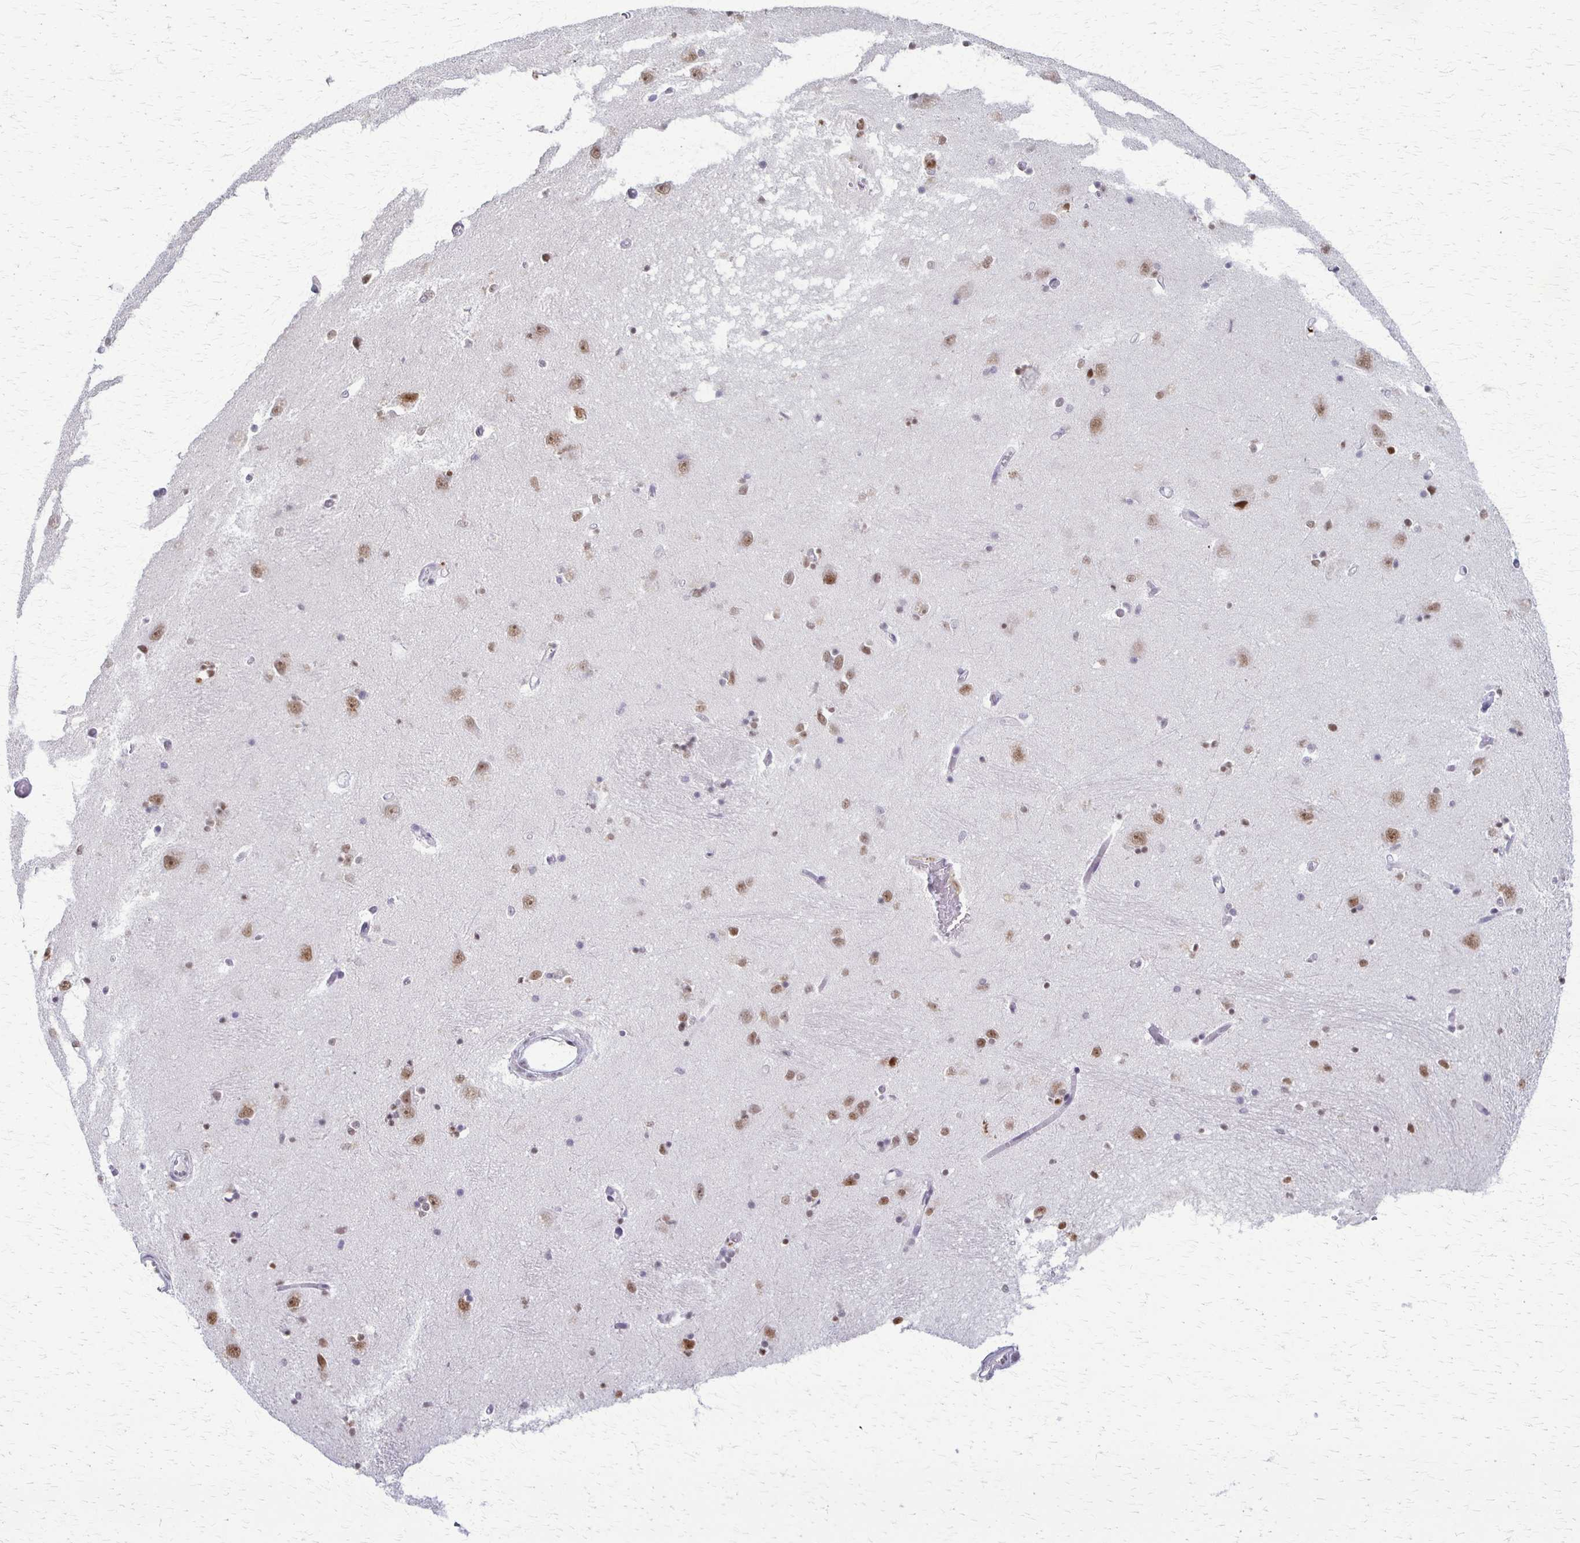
{"staining": {"intensity": "moderate", "quantity": "<25%", "location": "nuclear"}, "tissue": "caudate", "cell_type": "Glial cells", "image_type": "normal", "snomed": [{"axis": "morphology", "description": "Normal tissue, NOS"}, {"axis": "topography", "description": "Lateral ventricle wall"}, {"axis": "topography", "description": "Hippocampus"}], "caption": "This histopathology image exhibits immunohistochemistry (IHC) staining of unremarkable human caudate, with low moderate nuclear positivity in approximately <25% of glial cells.", "gene": "XRCC6", "patient": {"sex": "female", "age": 63}}